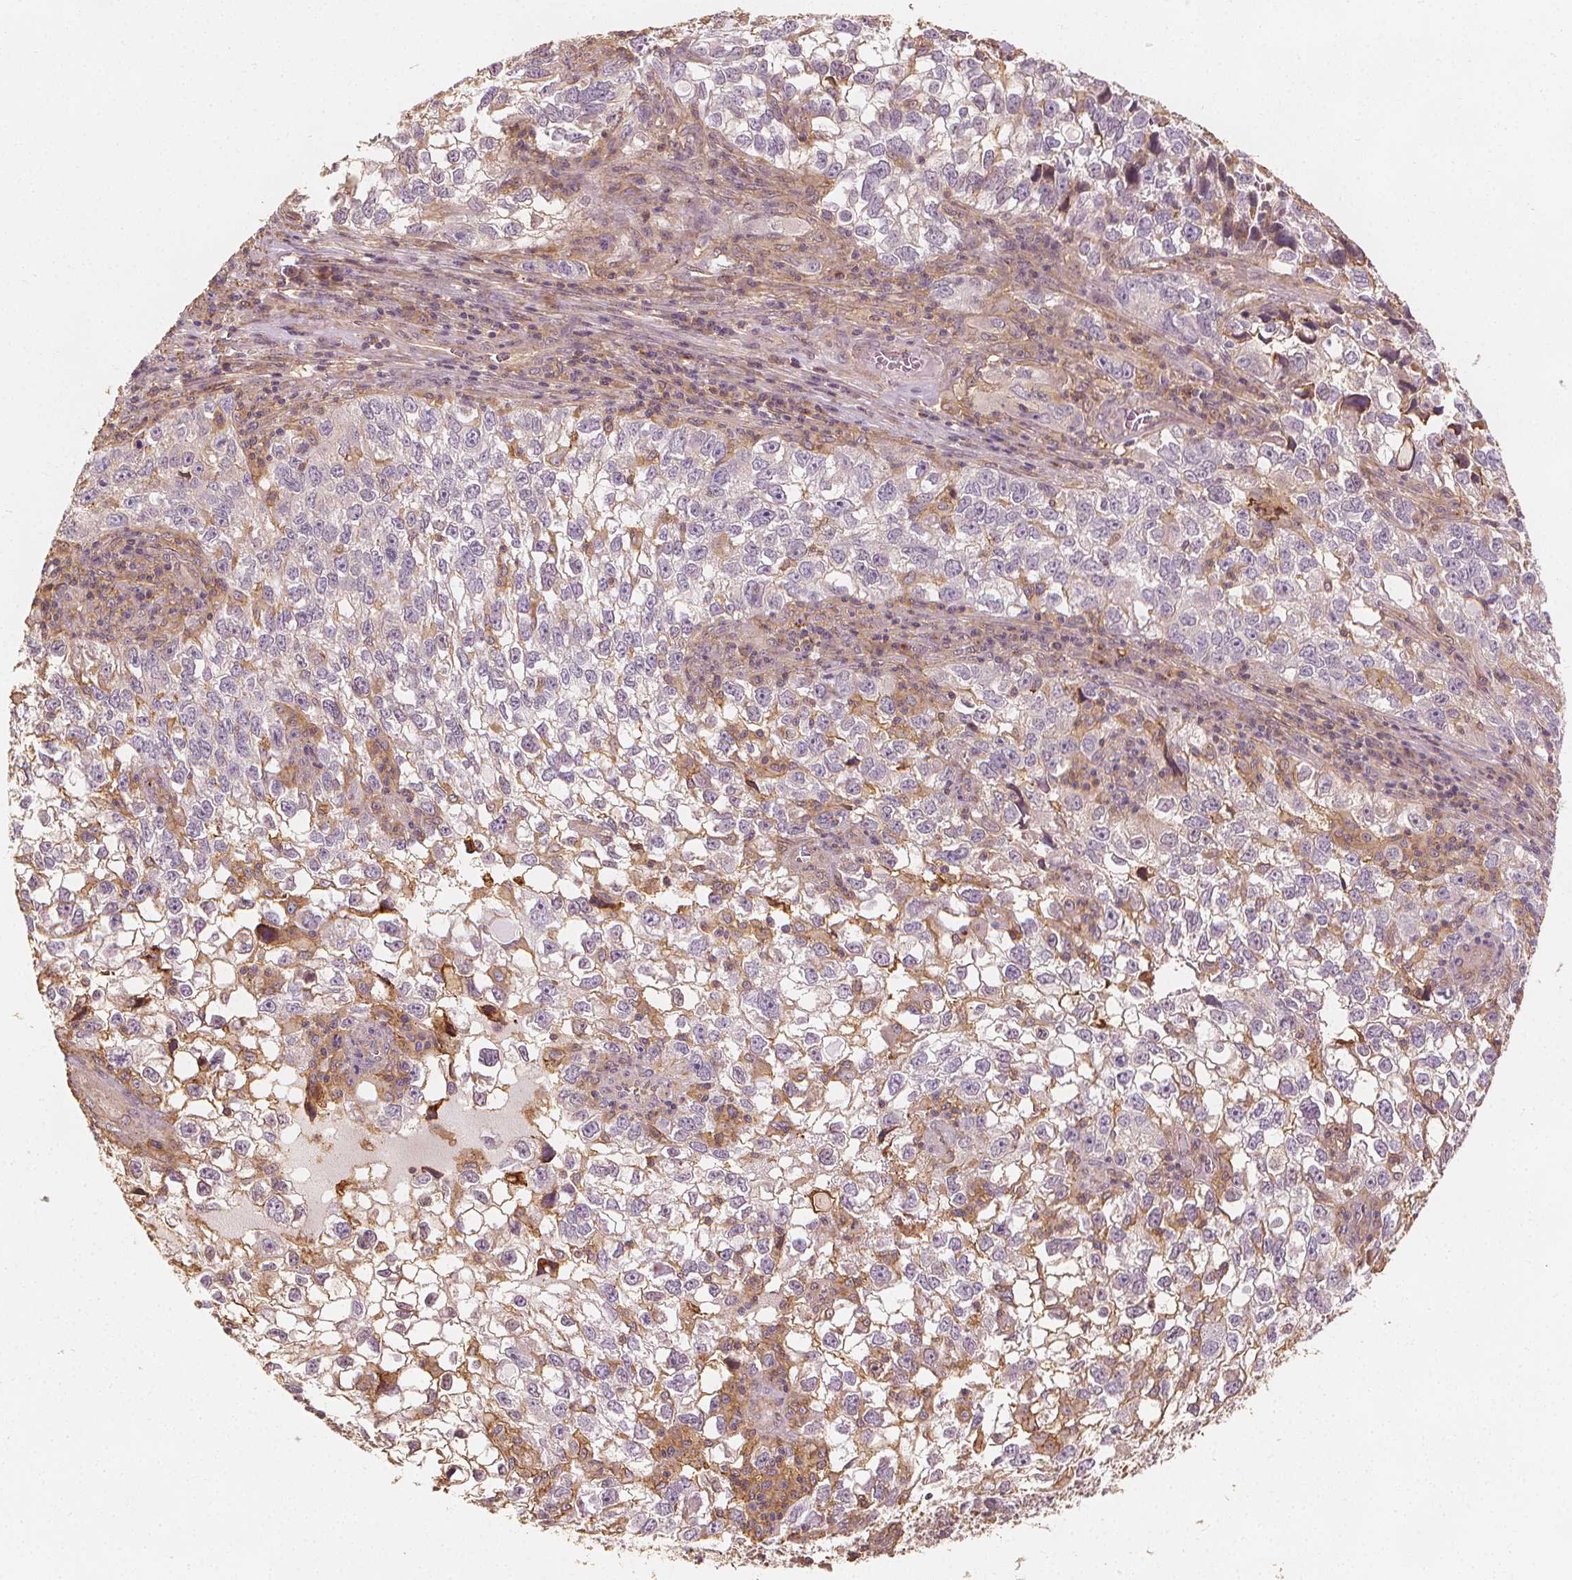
{"staining": {"intensity": "weak", "quantity": "<25%", "location": "cytoplasmic/membranous"}, "tissue": "cervical cancer", "cell_type": "Tumor cells", "image_type": "cancer", "snomed": [{"axis": "morphology", "description": "Squamous cell carcinoma, NOS"}, {"axis": "topography", "description": "Cervix"}], "caption": "An IHC image of squamous cell carcinoma (cervical) is shown. There is no staining in tumor cells of squamous cell carcinoma (cervical). Brightfield microscopy of immunohistochemistry stained with DAB (brown) and hematoxylin (blue), captured at high magnification.", "gene": "ARHGAP26", "patient": {"sex": "female", "age": 55}}